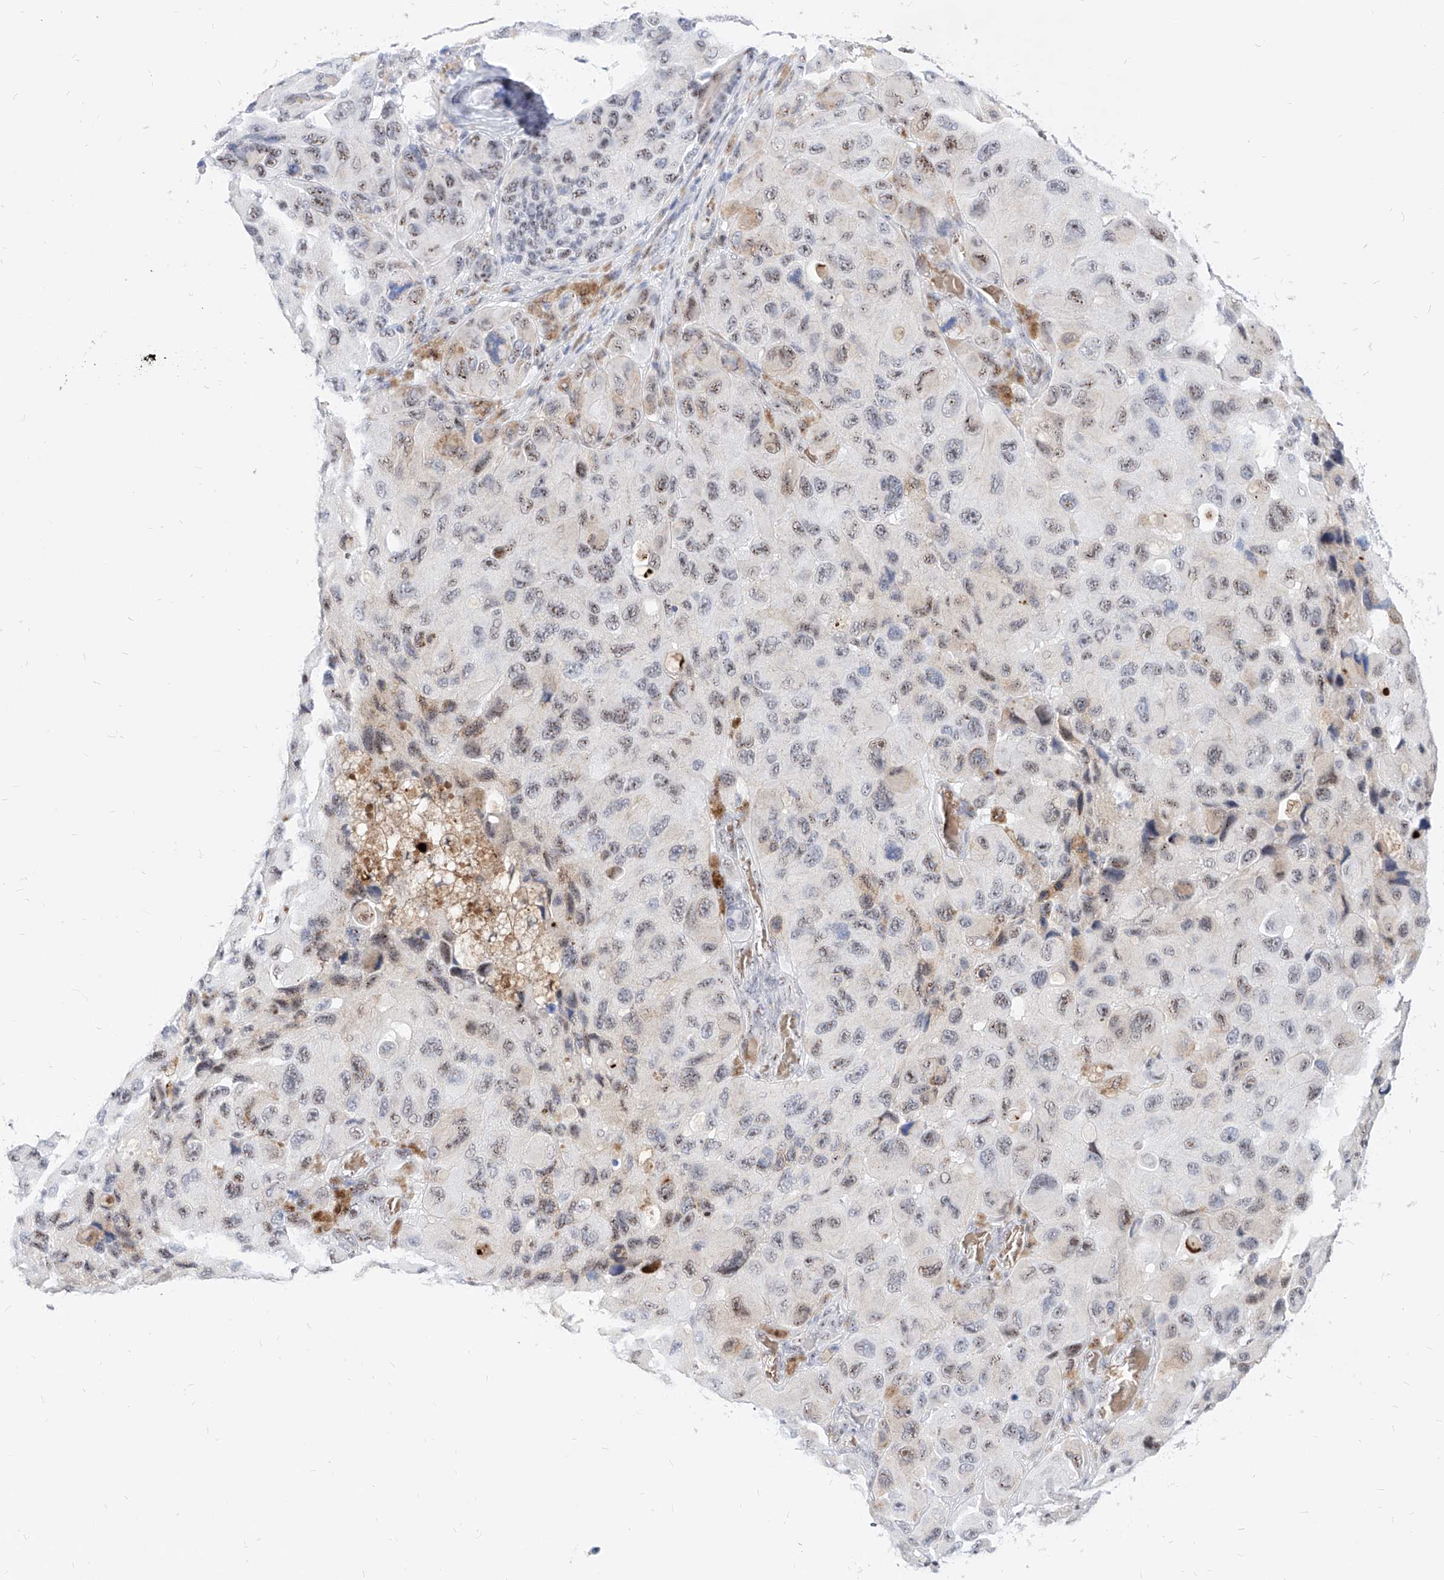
{"staining": {"intensity": "weak", "quantity": ">75%", "location": "nuclear"}, "tissue": "melanoma", "cell_type": "Tumor cells", "image_type": "cancer", "snomed": [{"axis": "morphology", "description": "Malignant melanoma, NOS"}, {"axis": "topography", "description": "Skin"}], "caption": "A photomicrograph of human malignant melanoma stained for a protein displays weak nuclear brown staining in tumor cells. Using DAB (brown) and hematoxylin (blue) stains, captured at high magnification using brightfield microscopy.", "gene": "ZFP42", "patient": {"sex": "female", "age": 73}}